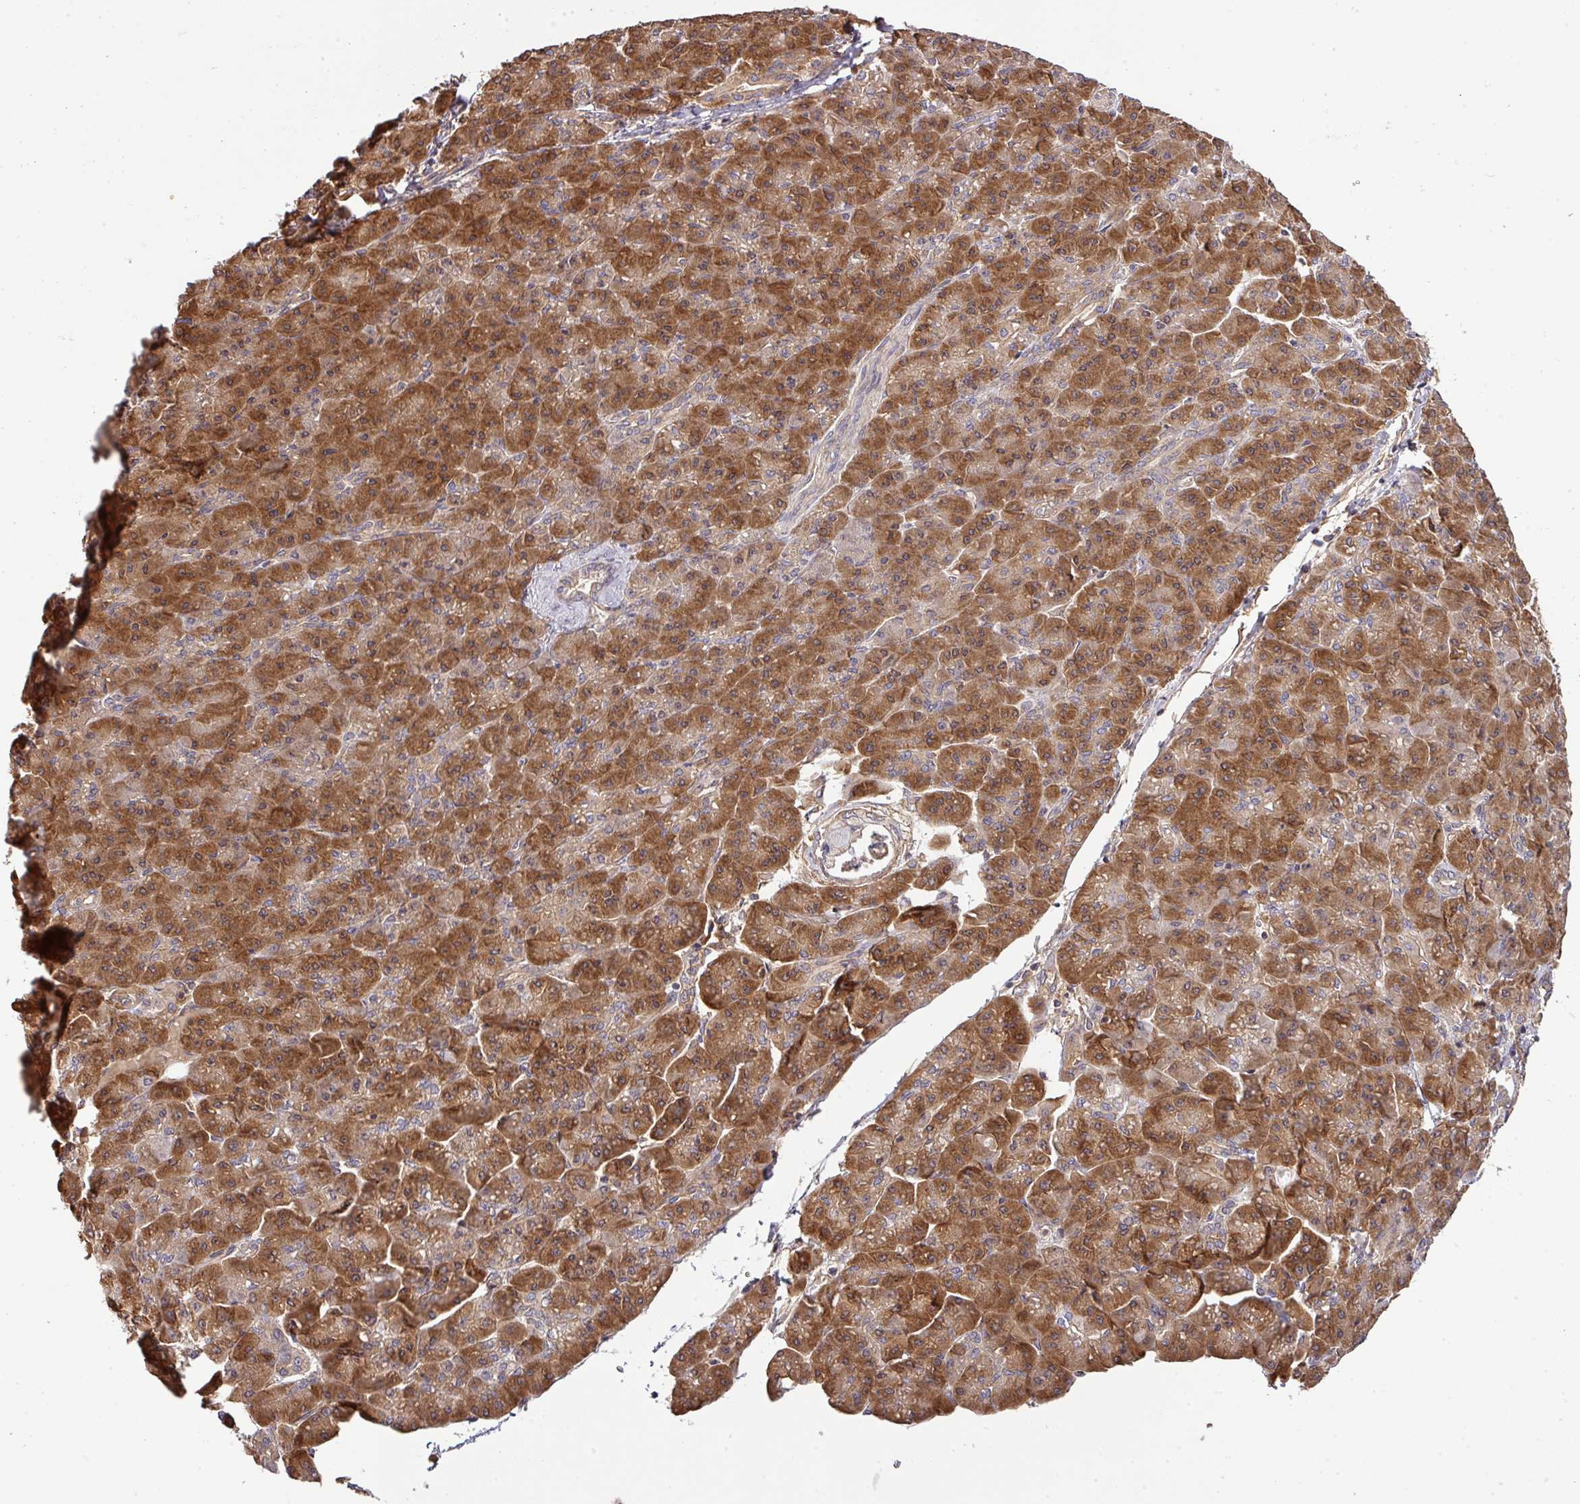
{"staining": {"intensity": "moderate", "quantity": ">75%", "location": "cytoplasmic/membranous,nuclear"}, "tissue": "pancreatic cancer", "cell_type": "Tumor cells", "image_type": "cancer", "snomed": [{"axis": "morphology", "description": "Adenocarcinoma, NOS"}, {"axis": "topography", "description": "Pancreas"}], "caption": "Pancreatic cancer (adenocarcinoma) tissue shows moderate cytoplasmic/membranous and nuclear positivity in approximately >75% of tumor cells, visualized by immunohistochemistry.", "gene": "GSPT1", "patient": {"sex": "male", "age": 61}}